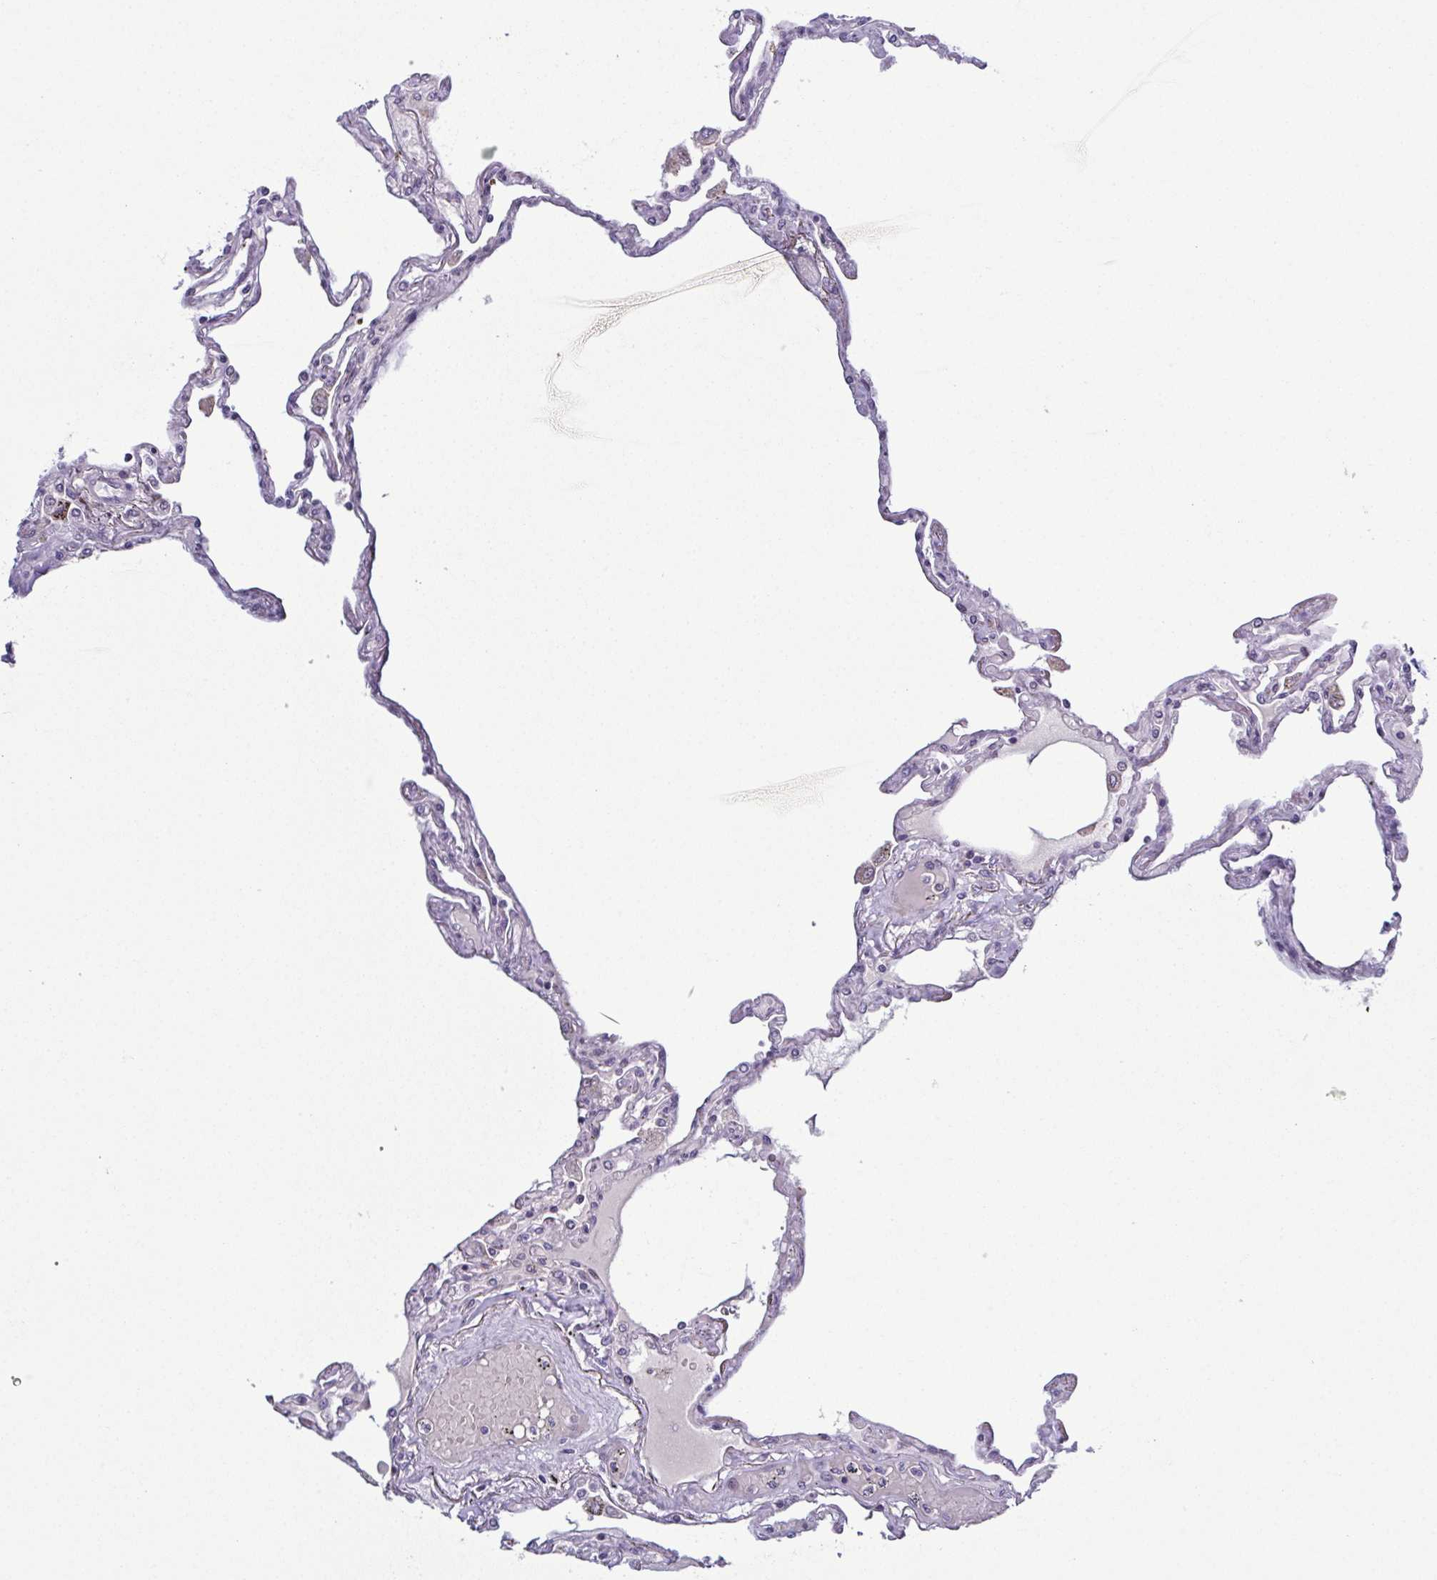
{"staining": {"intensity": "negative", "quantity": "none", "location": "none"}, "tissue": "lung", "cell_type": "Alveolar cells", "image_type": "normal", "snomed": [{"axis": "morphology", "description": "Normal tissue, NOS"}, {"axis": "morphology", "description": "Adenocarcinoma, NOS"}, {"axis": "topography", "description": "Cartilage tissue"}, {"axis": "topography", "description": "Lung"}], "caption": "The immunohistochemistry (IHC) image has no significant positivity in alveolar cells of lung. (Brightfield microscopy of DAB immunohistochemistry at high magnification).", "gene": "ODF1", "patient": {"sex": "female", "age": 67}}